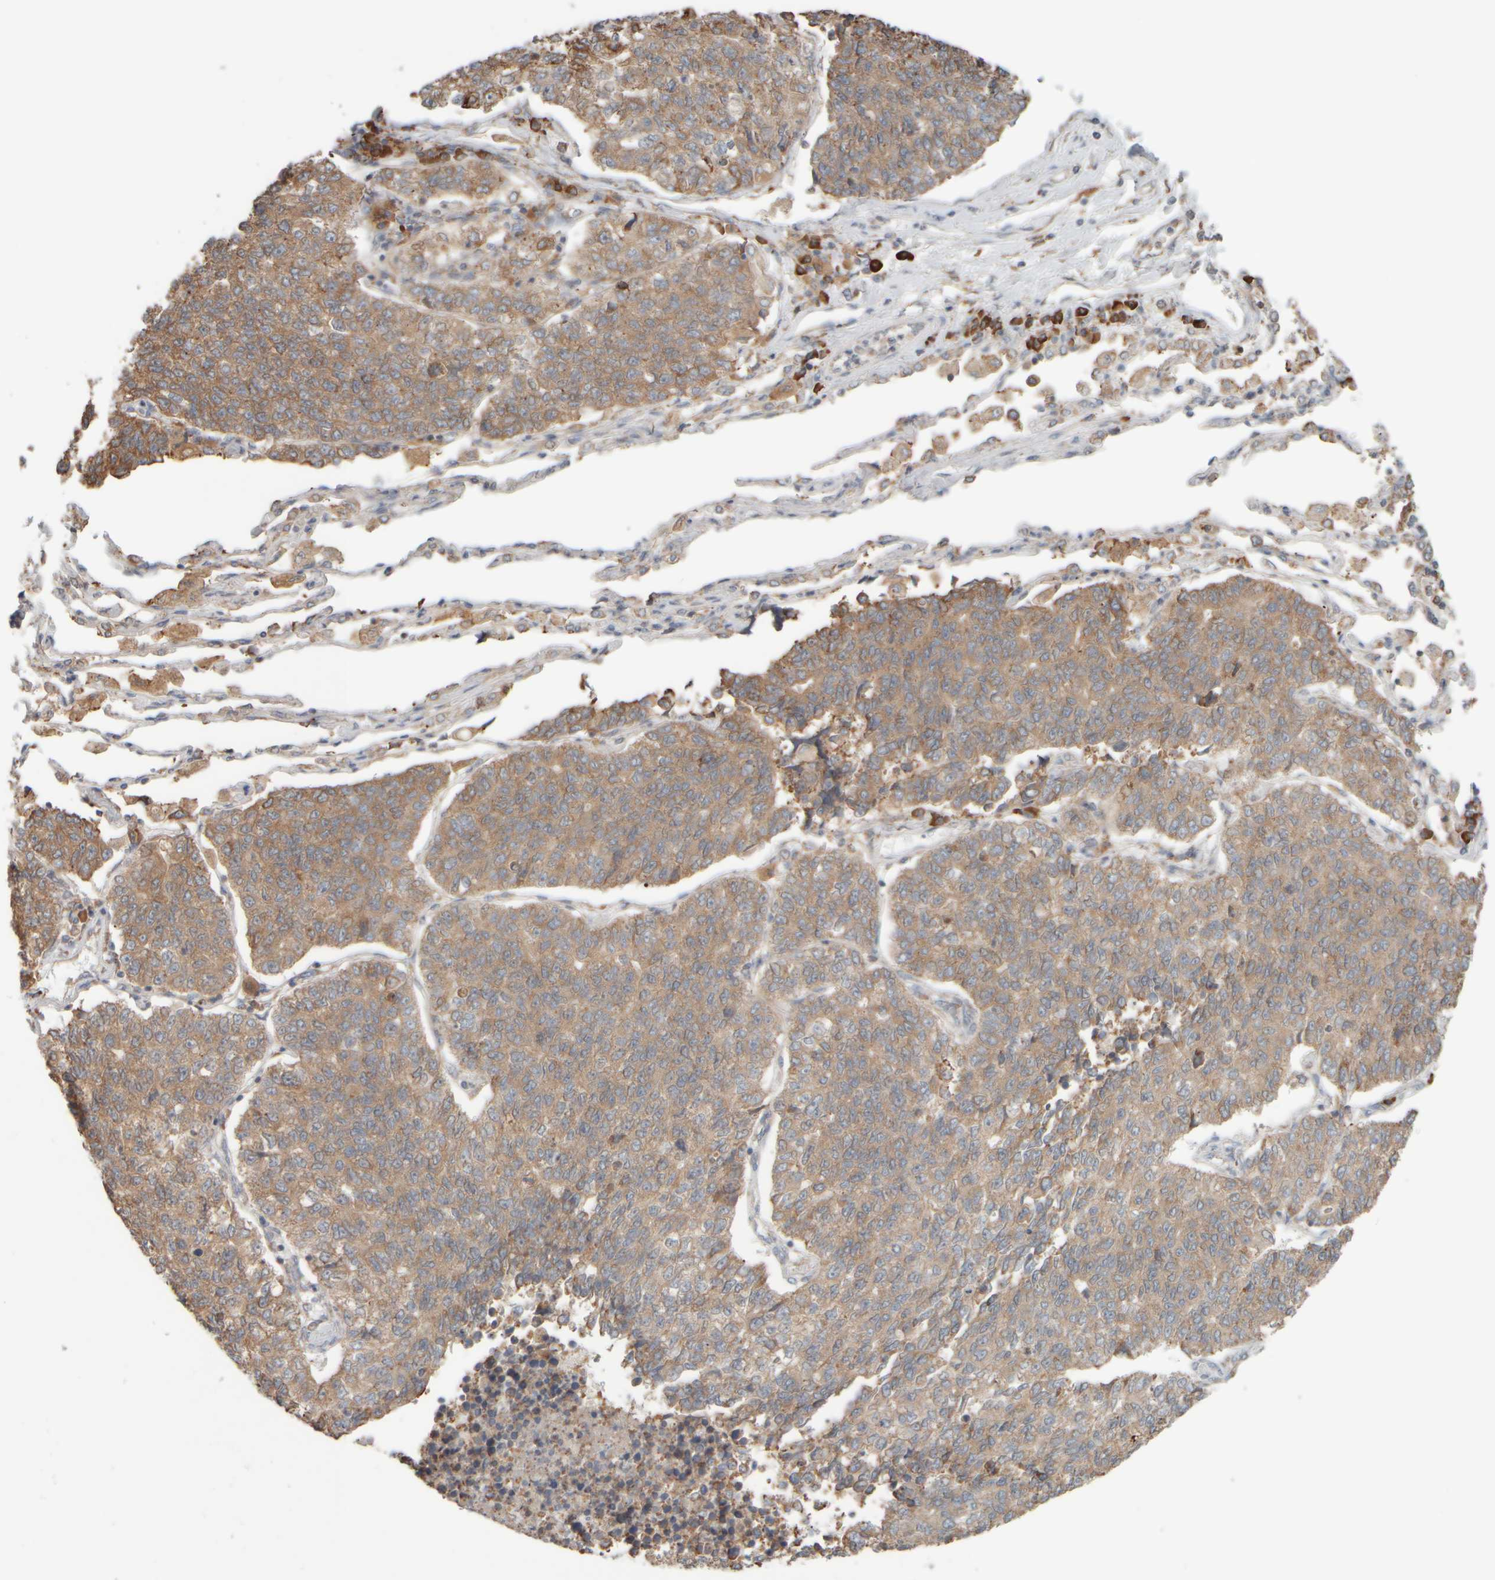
{"staining": {"intensity": "moderate", "quantity": ">75%", "location": "cytoplasmic/membranous"}, "tissue": "lung cancer", "cell_type": "Tumor cells", "image_type": "cancer", "snomed": [{"axis": "morphology", "description": "Adenocarcinoma, NOS"}, {"axis": "topography", "description": "Lung"}], "caption": "This is an image of immunohistochemistry (IHC) staining of lung cancer, which shows moderate expression in the cytoplasmic/membranous of tumor cells.", "gene": "EIF2B3", "patient": {"sex": "male", "age": 49}}